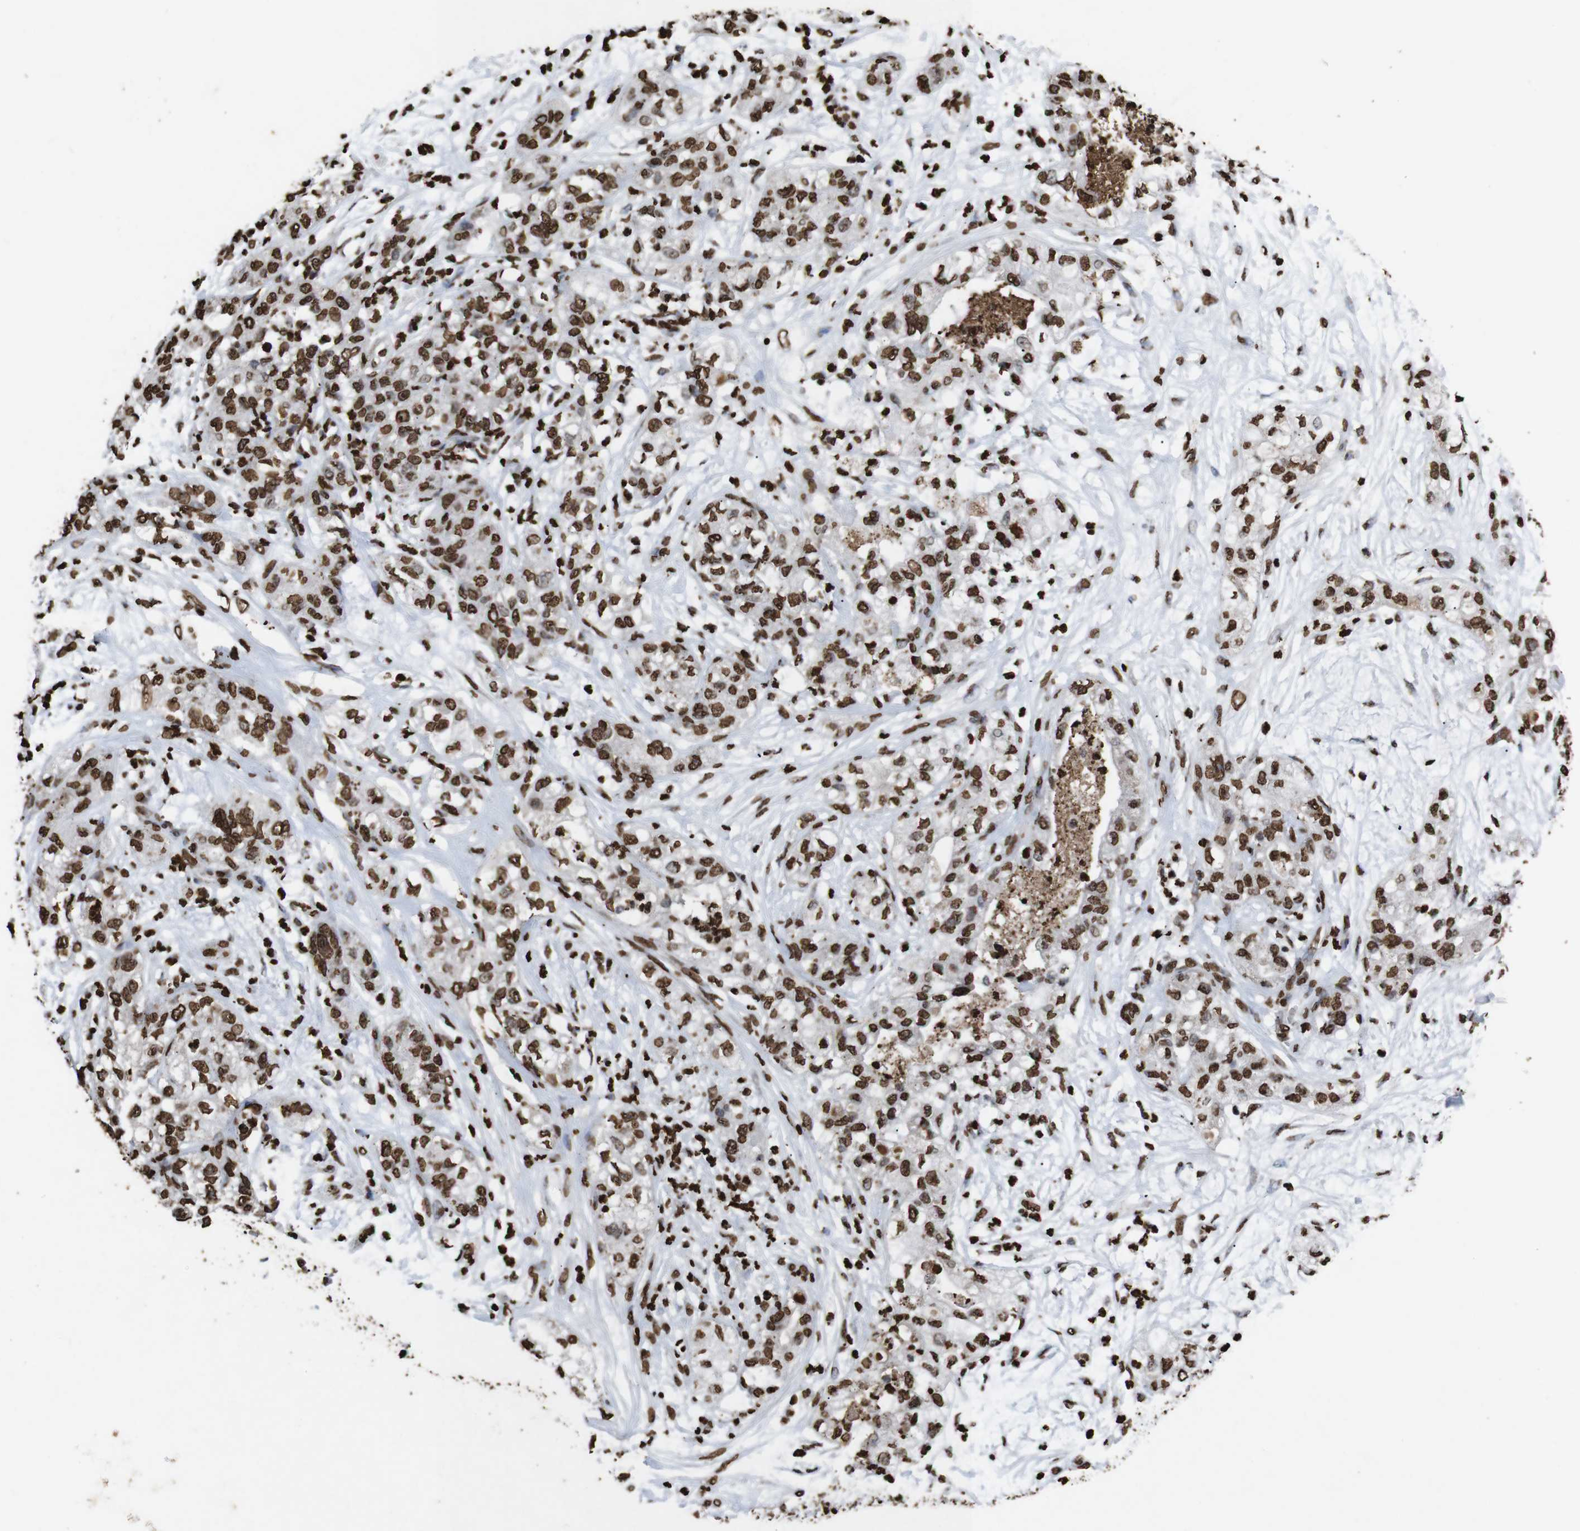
{"staining": {"intensity": "moderate", "quantity": ">75%", "location": "nuclear"}, "tissue": "pancreatic cancer", "cell_type": "Tumor cells", "image_type": "cancer", "snomed": [{"axis": "morphology", "description": "Adenocarcinoma, NOS"}, {"axis": "topography", "description": "Pancreas"}], "caption": "Adenocarcinoma (pancreatic) stained with immunohistochemistry shows moderate nuclear positivity in about >75% of tumor cells.", "gene": "MDM2", "patient": {"sex": "female", "age": 78}}